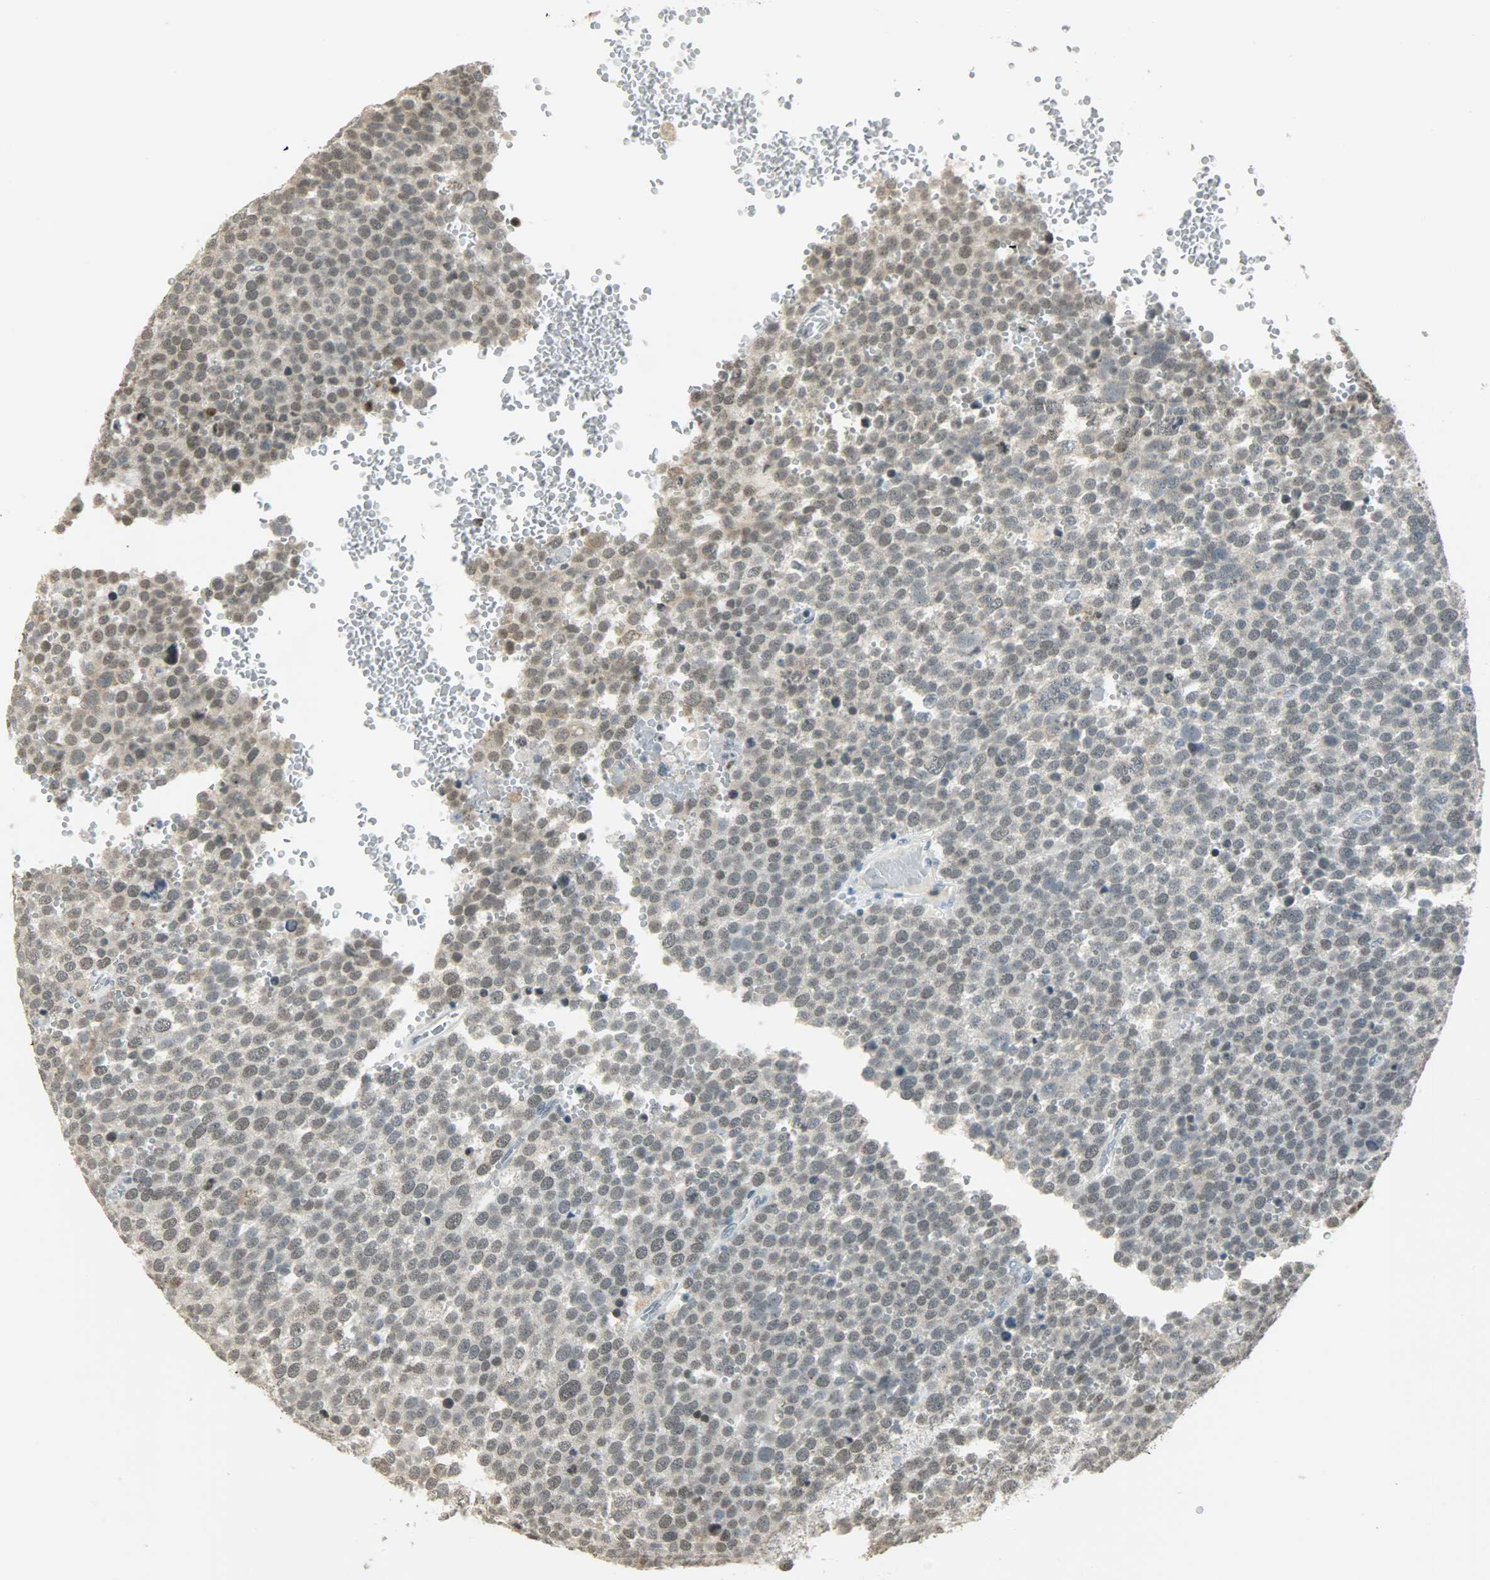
{"staining": {"intensity": "weak", "quantity": "<25%", "location": "nuclear"}, "tissue": "testis cancer", "cell_type": "Tumor cells", "image_type": "cancer", "snomed": [{"axis": "morphology", "description": "Seminoma, NOS"}, {"axis": "topography", "description": "Testis"}], "caption": "DAB (3,3'-diaminobenzidine) immunohistochemical staining of testis cancer exhibits no significant positivity in tumor cells. (Brightfield microscopy of DAB immunohistochemistry (IHC) at high magnification).", "gene": "SMARCA5", "patient": {"sex": "male", "age": 71}}